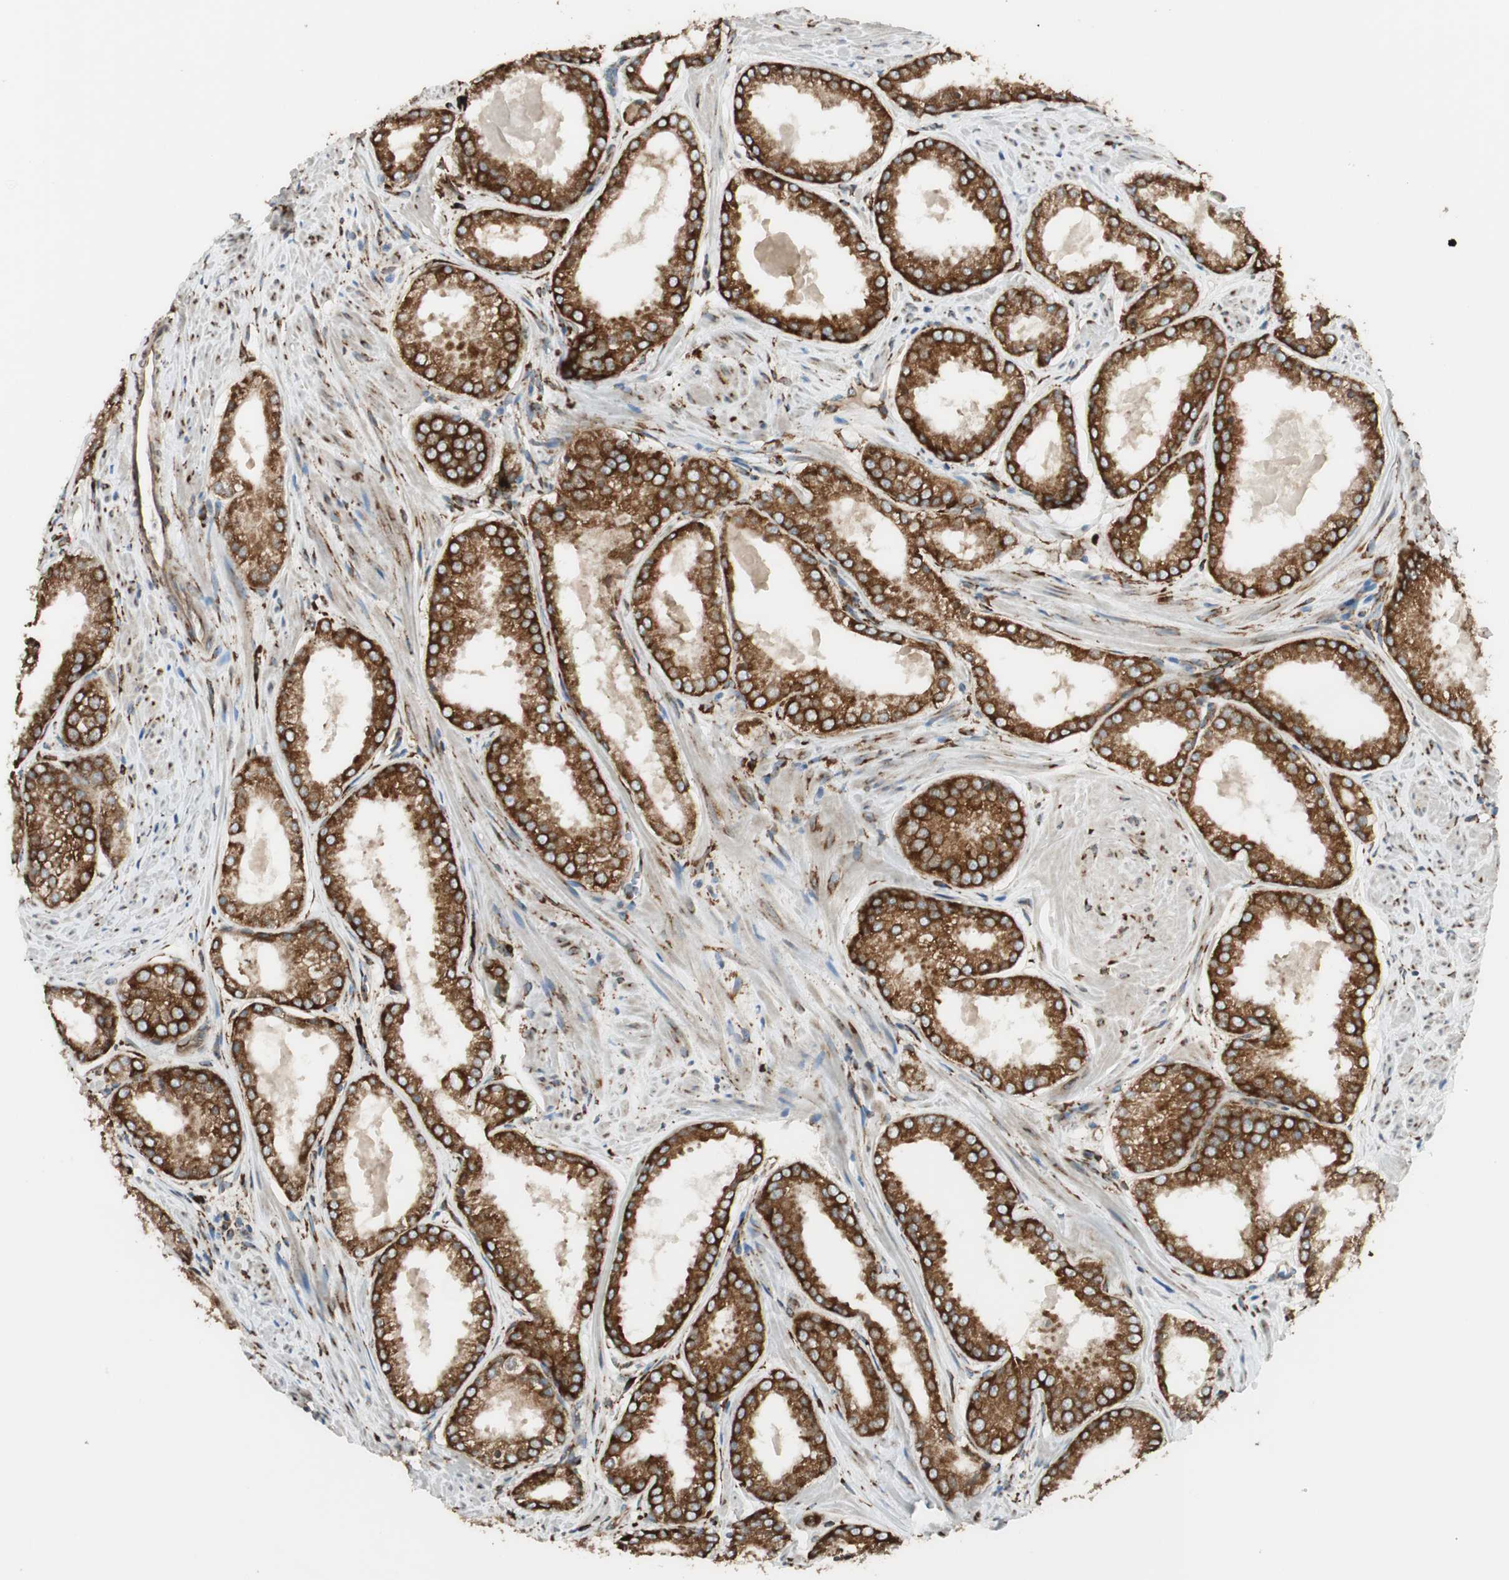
{"staining": {"intensity": "strong", "quantity": ">75%", "location": "cytoplasmic/membranous"}, "tissue": "prostate cancer", "cell_type": "Tumor cells", "image_type": "cancer", "snomed": [{"axis": "morphology", "description": "Adenocarcinoma, Low grade"}, {"axis": "topography", "description": "Prostate"}], "caption": "Immunohistochemical staining of human prostate cancer (adenocarcinoma (low-grade)) exhibits strong cytoplasmic/membranous protein staining in about >75% of tumor cells.", "gene": "RRBP1", "patient": {"sex": "male", "age": 64}}